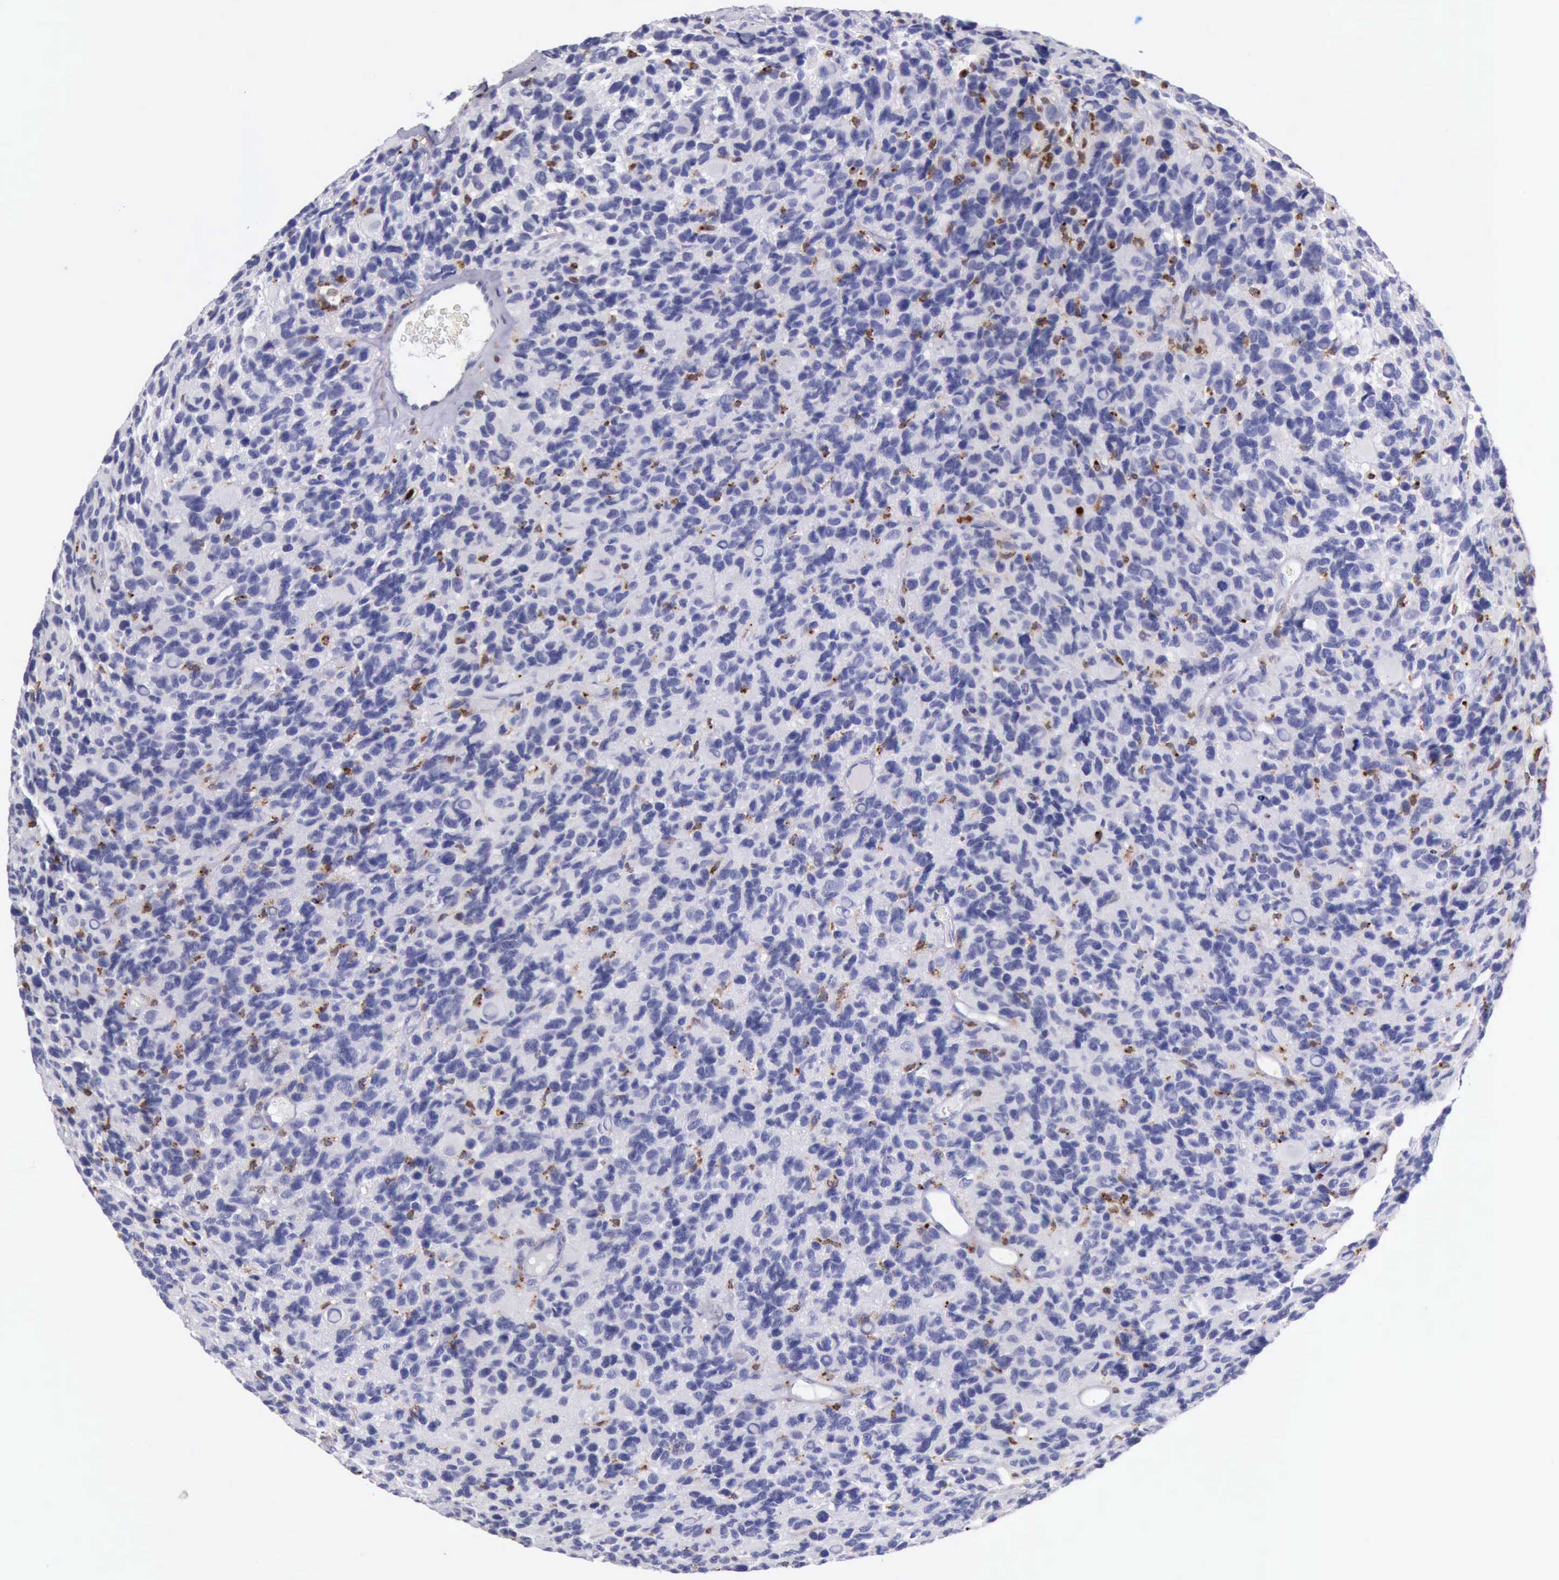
{"staining": {"intensity": "negative", "quantity": "none", "location": "none"}, "tissue": "glioma", "cell_type": "Tumor cells", "image_type": "cancer", "snomed": [{"axis": "morphology", "description": "Glioma, malignant, High grade"}, {"axis": "topography", "description": "Brain"}], "caption": "Photomicrograph shows no protein staining in tumor cells of glioma tissue. (Brightfield microscopy of DAB (3,3'-diaminobenzidine) IHC at high magnification).", "gene": "CSTA", "patient": {"sex": "male", "age": 77}}